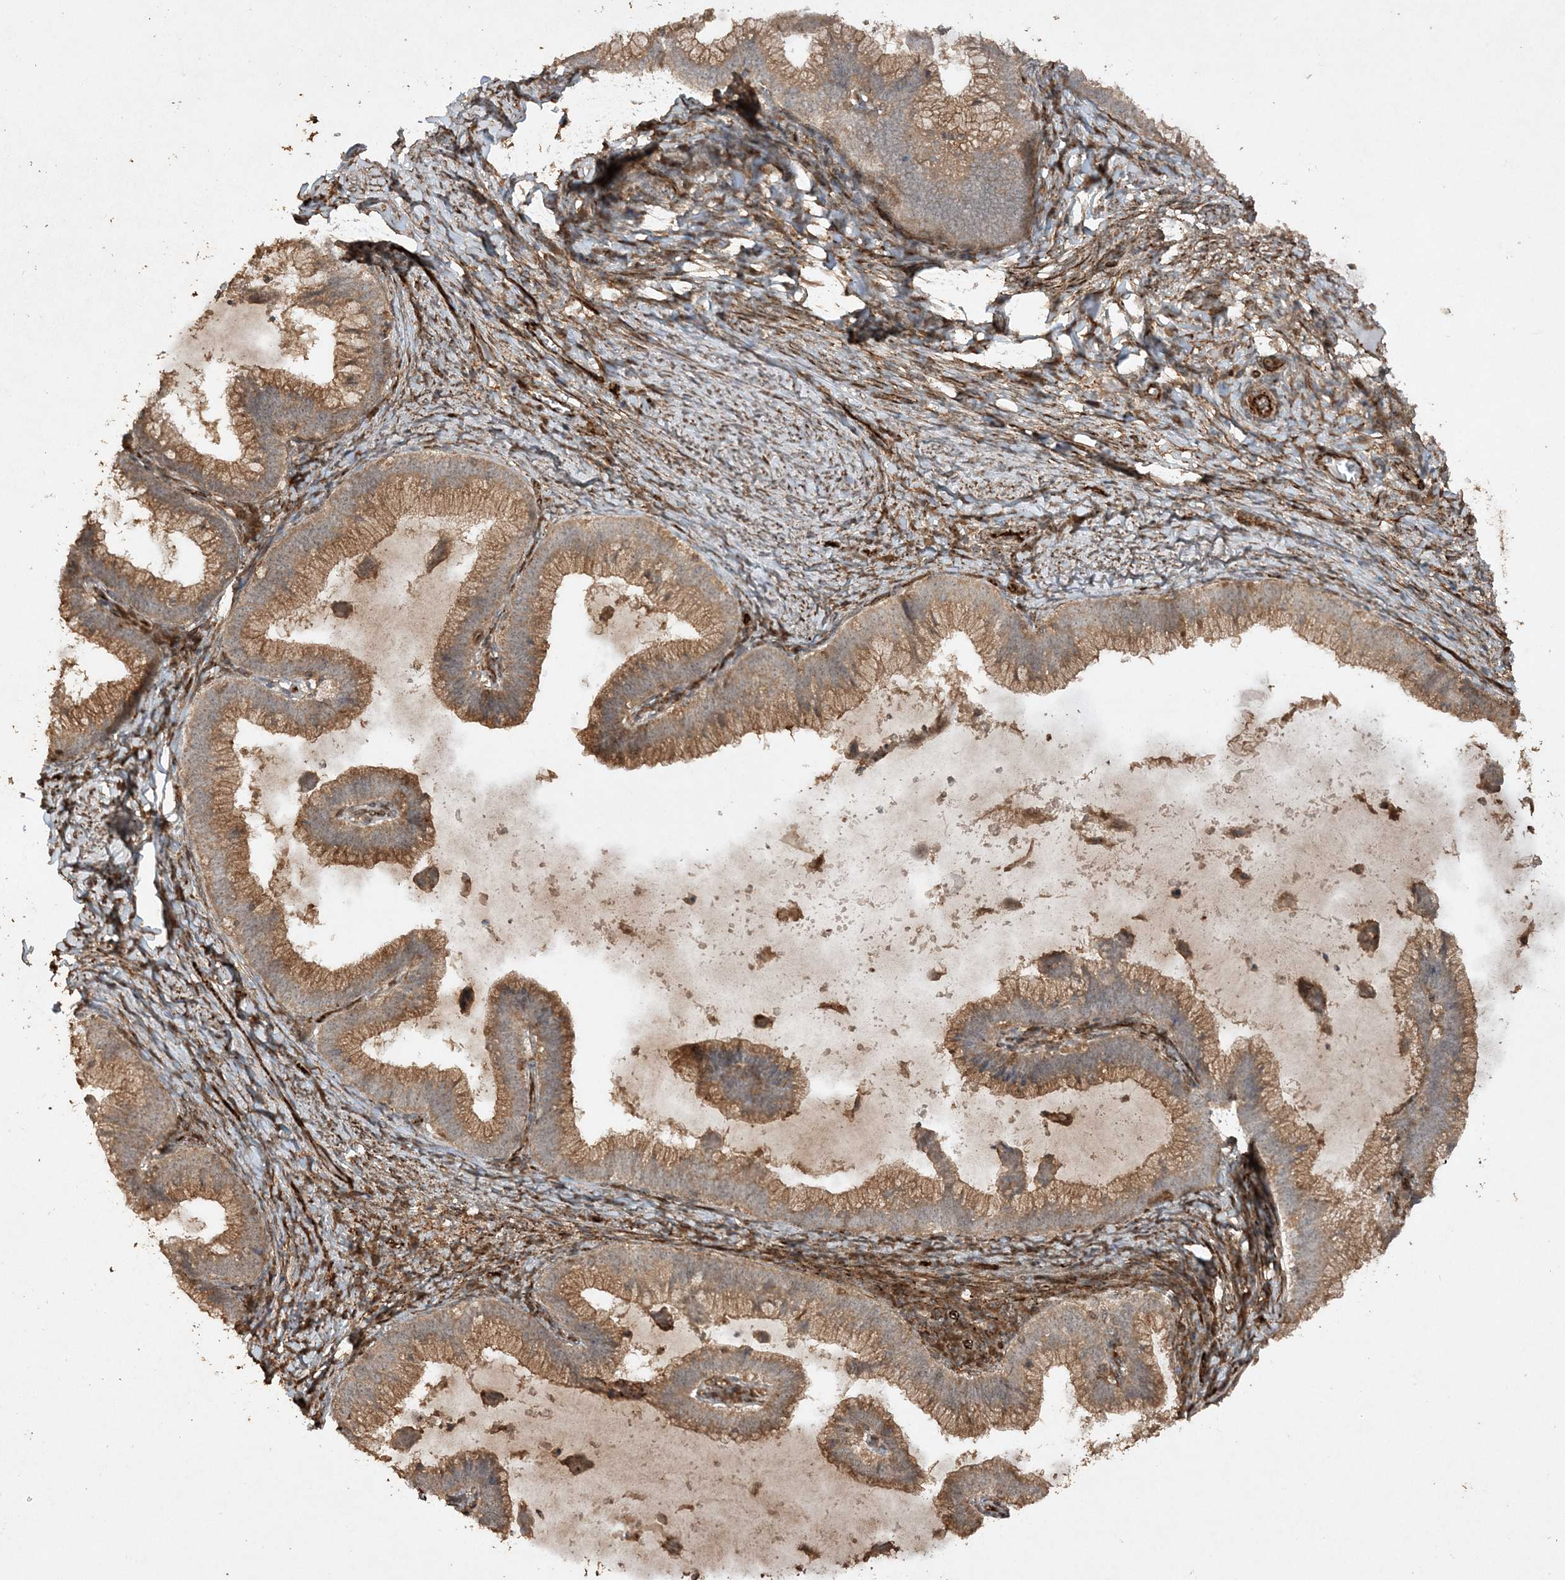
{"staining": {"intensity": "moderate", "quantity": ">75%", "location": "cytoplasmic/membranous"}, "tissue": "cervical cancer", "cell_type": "Tumor cells", "image_type": "cancer", "snomed": [{"axis": "morphology", "description": "Adenocarcinoma, NOS"}, {"axis": "topography", "description": "Cervix"}], "caption": "Cervical cancer tissue reveals moderate cytoplasmic/membranous staining in about >75% of tumor cells, visualized by immunohistochemistry.", "gene": "AVPI1", "patient": {"sex": "female", "age": 36}}